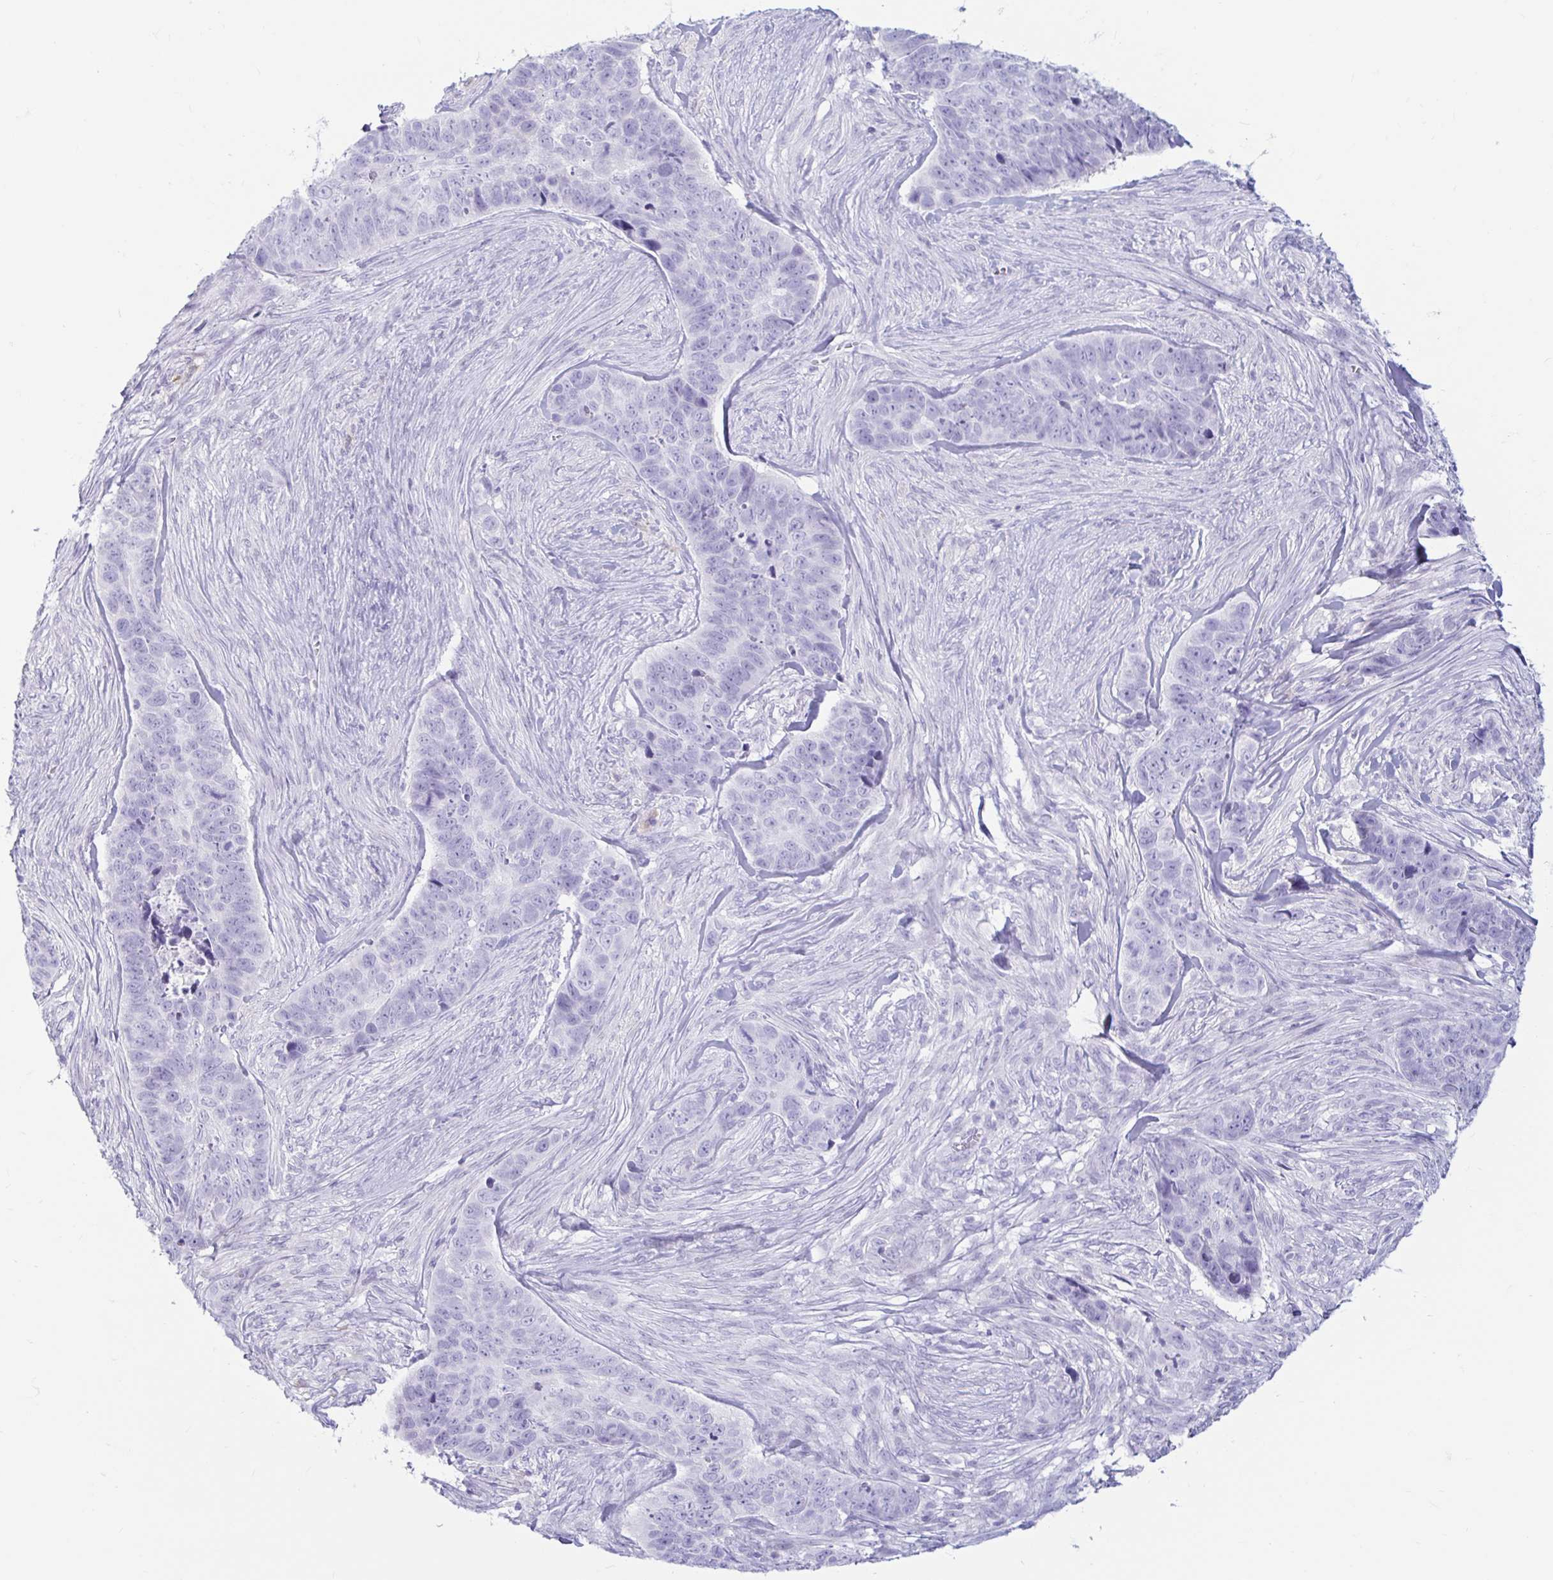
{"staining": {"intensity": "negative", "quantity": "none", "location": "none"}, "tissue": "skin cancer", "cell_type": "Tumor cells", "image_type": "cancer", "snomed": [{"axis": "morphology", "description": "Basal cell carcinoma"}, {"axis": "topography", "description": "Skin"}], "caption": "Immunohistochemistry of basal cell carcinoma (skin) displays no staining in tumor cells. (DAB IHC with hematoxylin counter stain).", "gene": "ERICH6", "patient": {"sex": "female", "age": 82}}